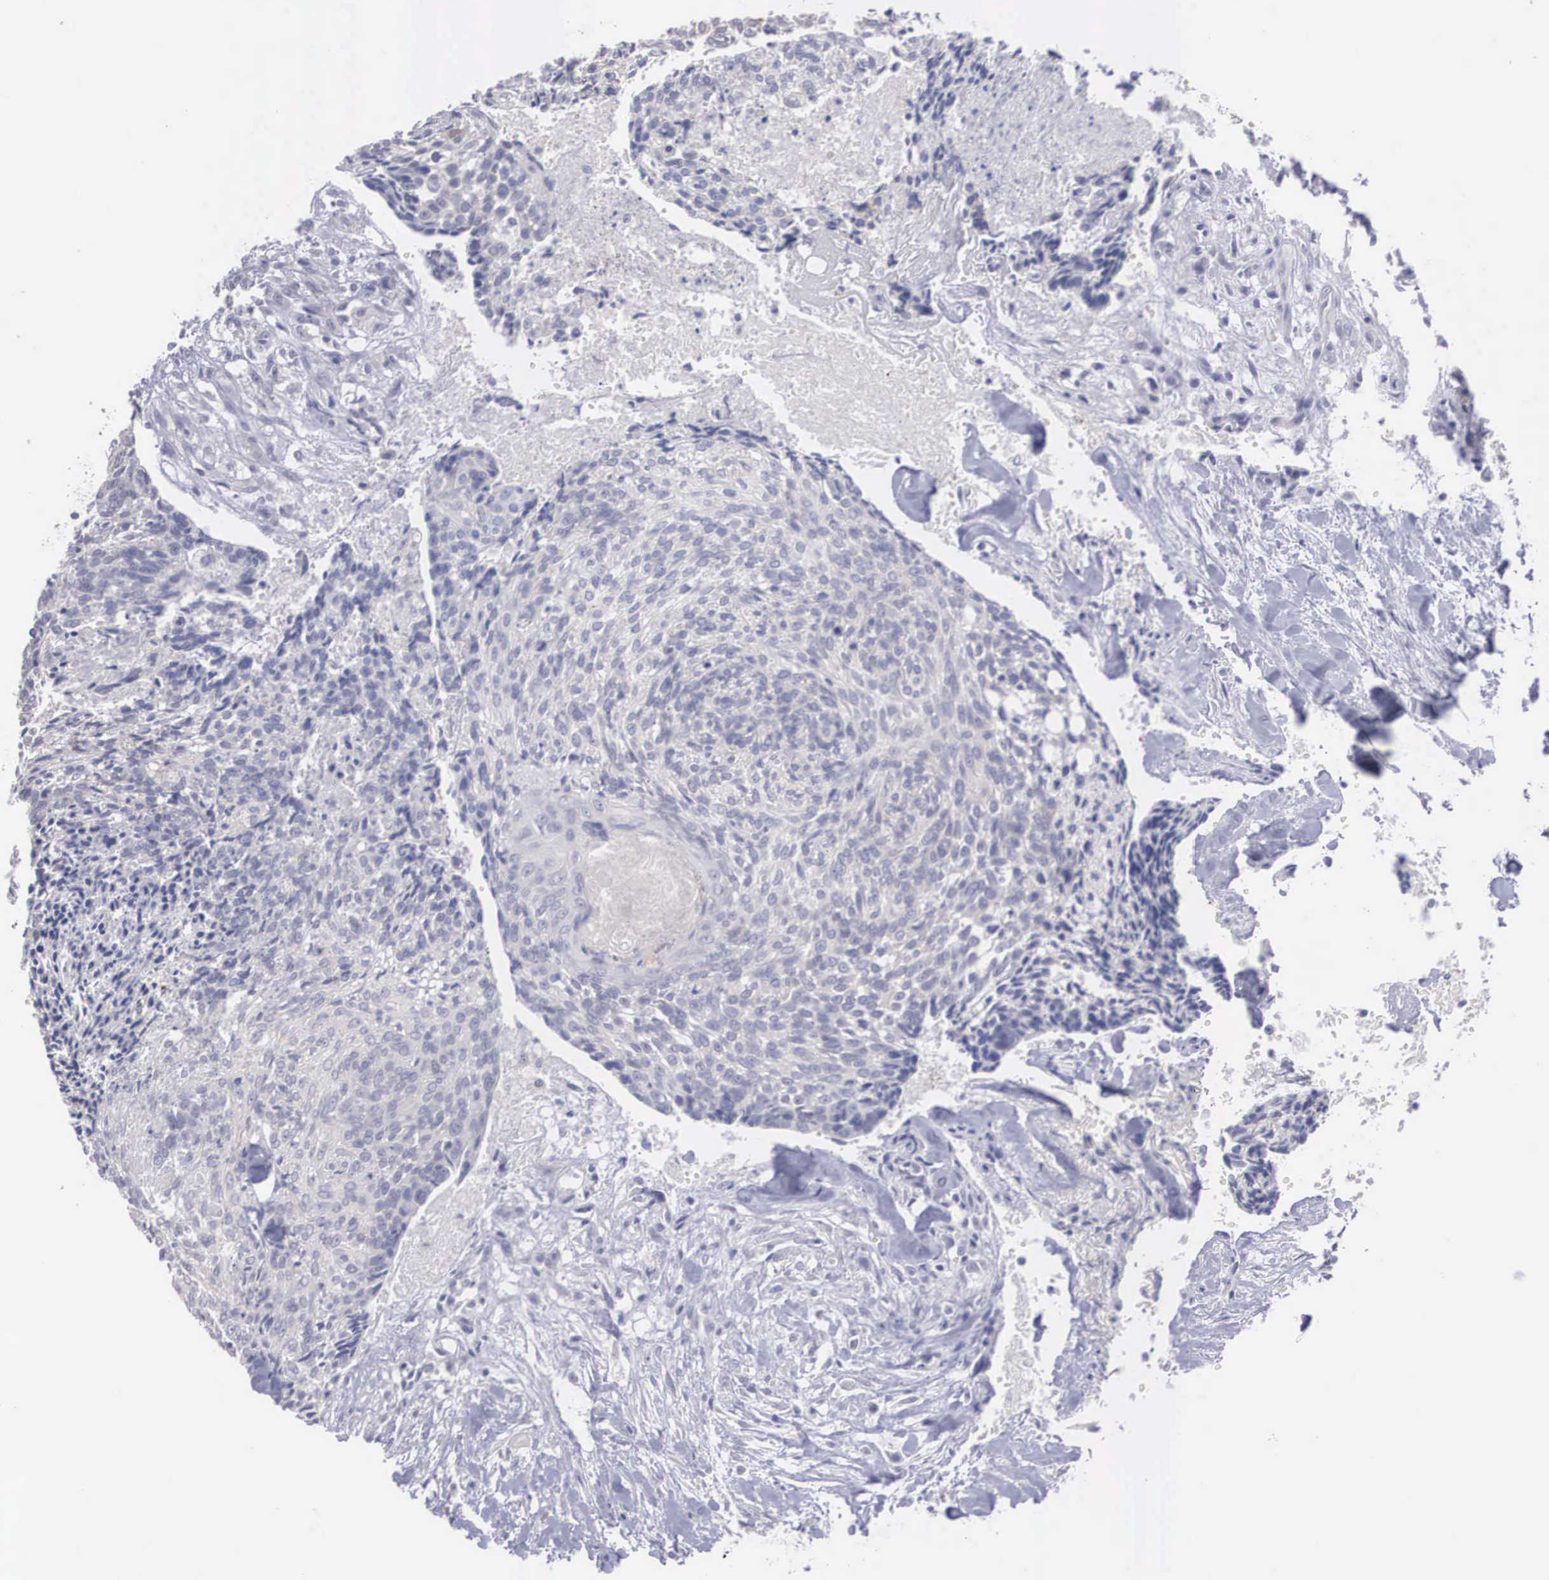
{"staining": {"intensity": "negative", "quantity": "none", "location": "none"}, "tissue": "head and neck cancer", "cell_type": "Tumor cells", "image_type": "cancer", "snomed": [{"axis": "morphology", "description": "Squamous cell carcinoma, NOS"}, {"axis": "topography", "description": "Salivary gland"}, {"axis": "topography", "description": "Head-Neck"}], "caption": "A high-resolution histopathology image shows immunohistochemistry staining of head and neck cancer, which demonstrates no significant positivity in tumor cells.", "gene": "REPS2", "patient": {"sex": "male", "age": 70}}